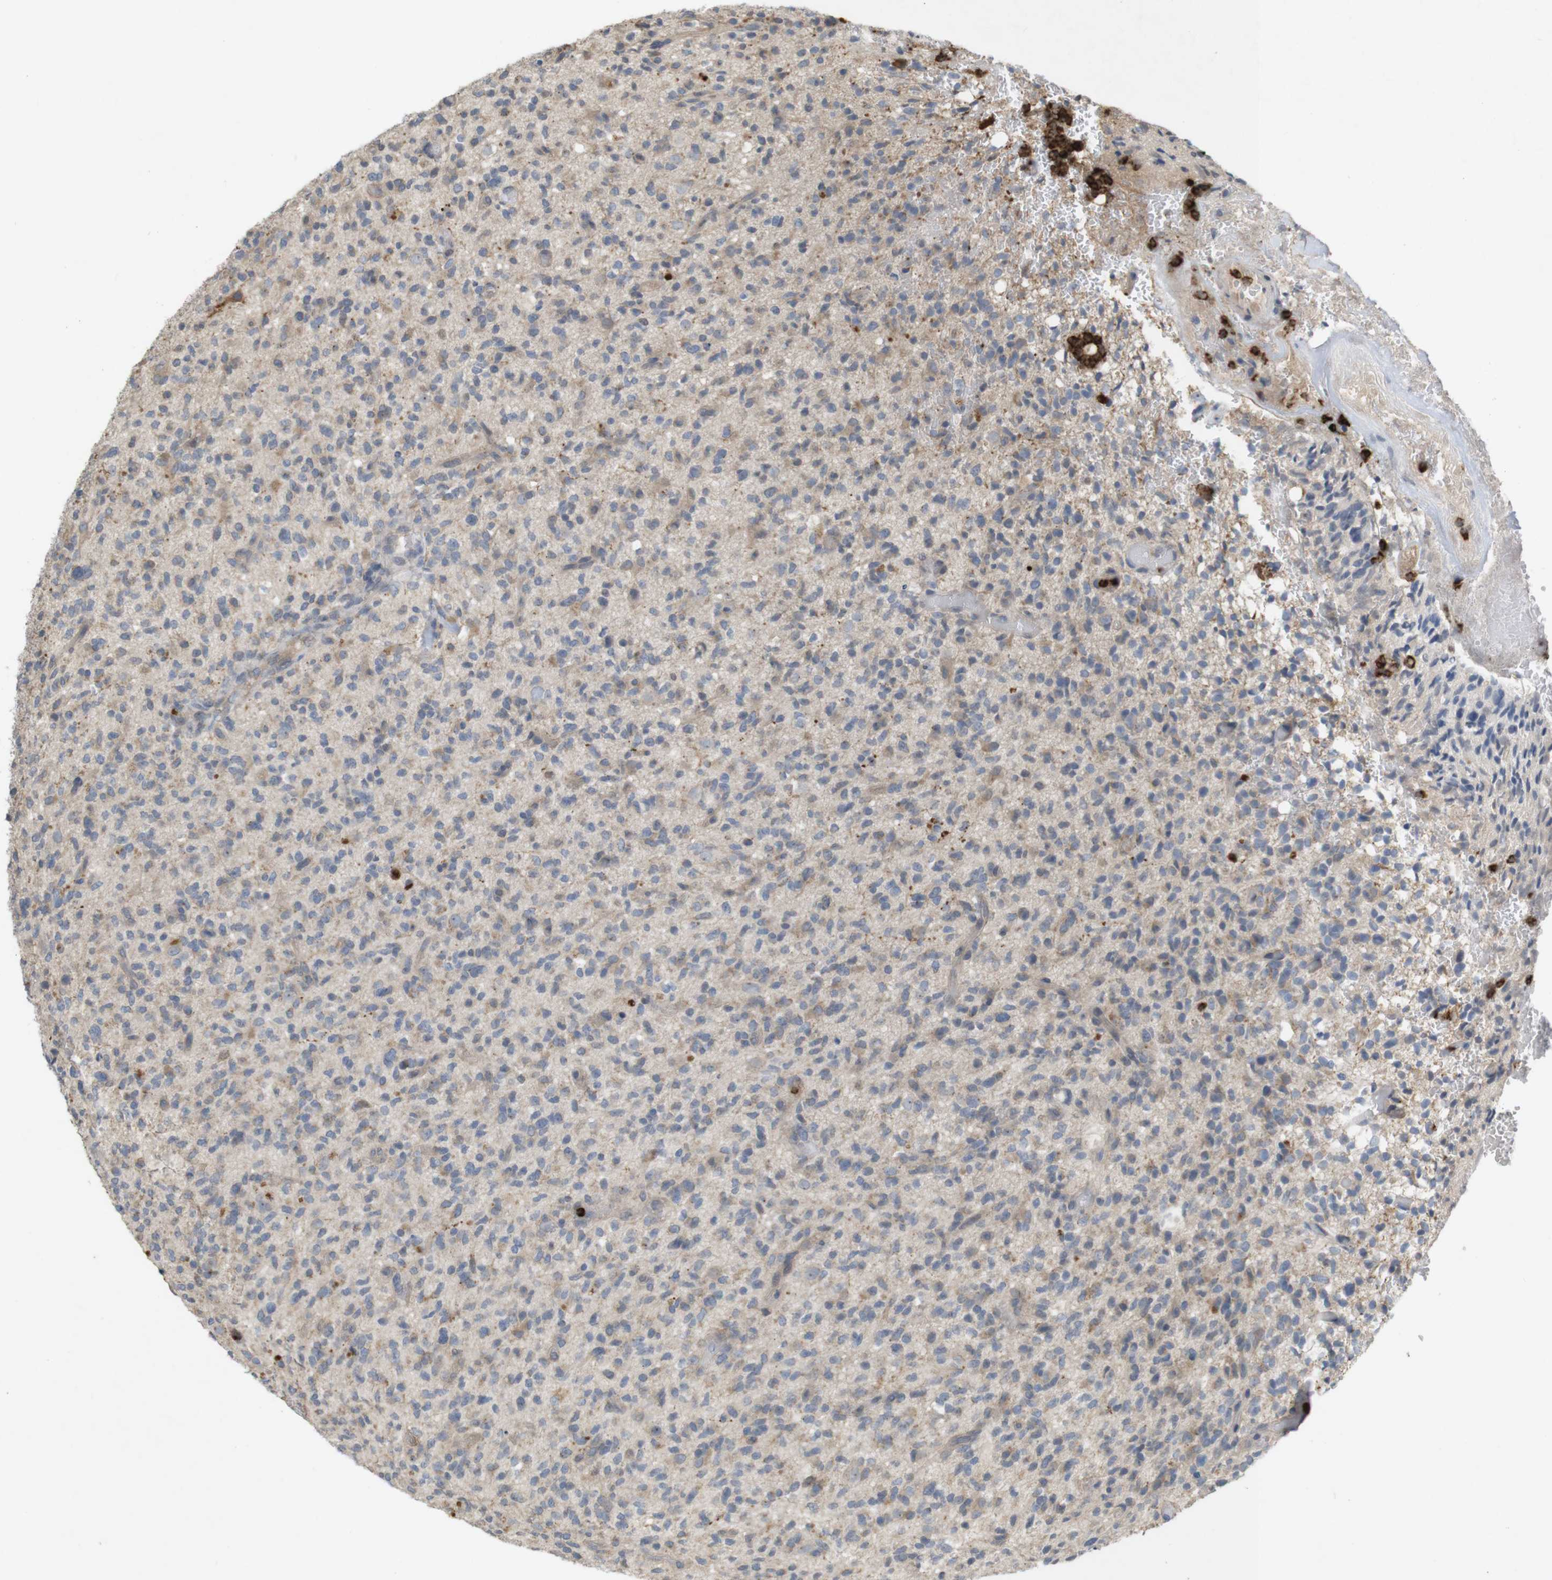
{"staining": {"intensity": "weak", "quantity": ">75%", "location": "cytoplasmic/membranous"}, "tissue": "glioma", "cell_type": "Tumor cells", "image_type": "cancer", "snomed": [{"axis": "morphology", "description": "Glioma, malignant, High grade"}, {"axis": "topography", "description": "Brain"}], "caption": "Immunohistochemical staining of human glioma reveals low levels of weak cytoplasmic/membranous protein expression in about >75% of tumor cells. Nuclei are stained in blue.", "gene": "TSPAN14", "patient": {"sex": "male", "age": 71}}